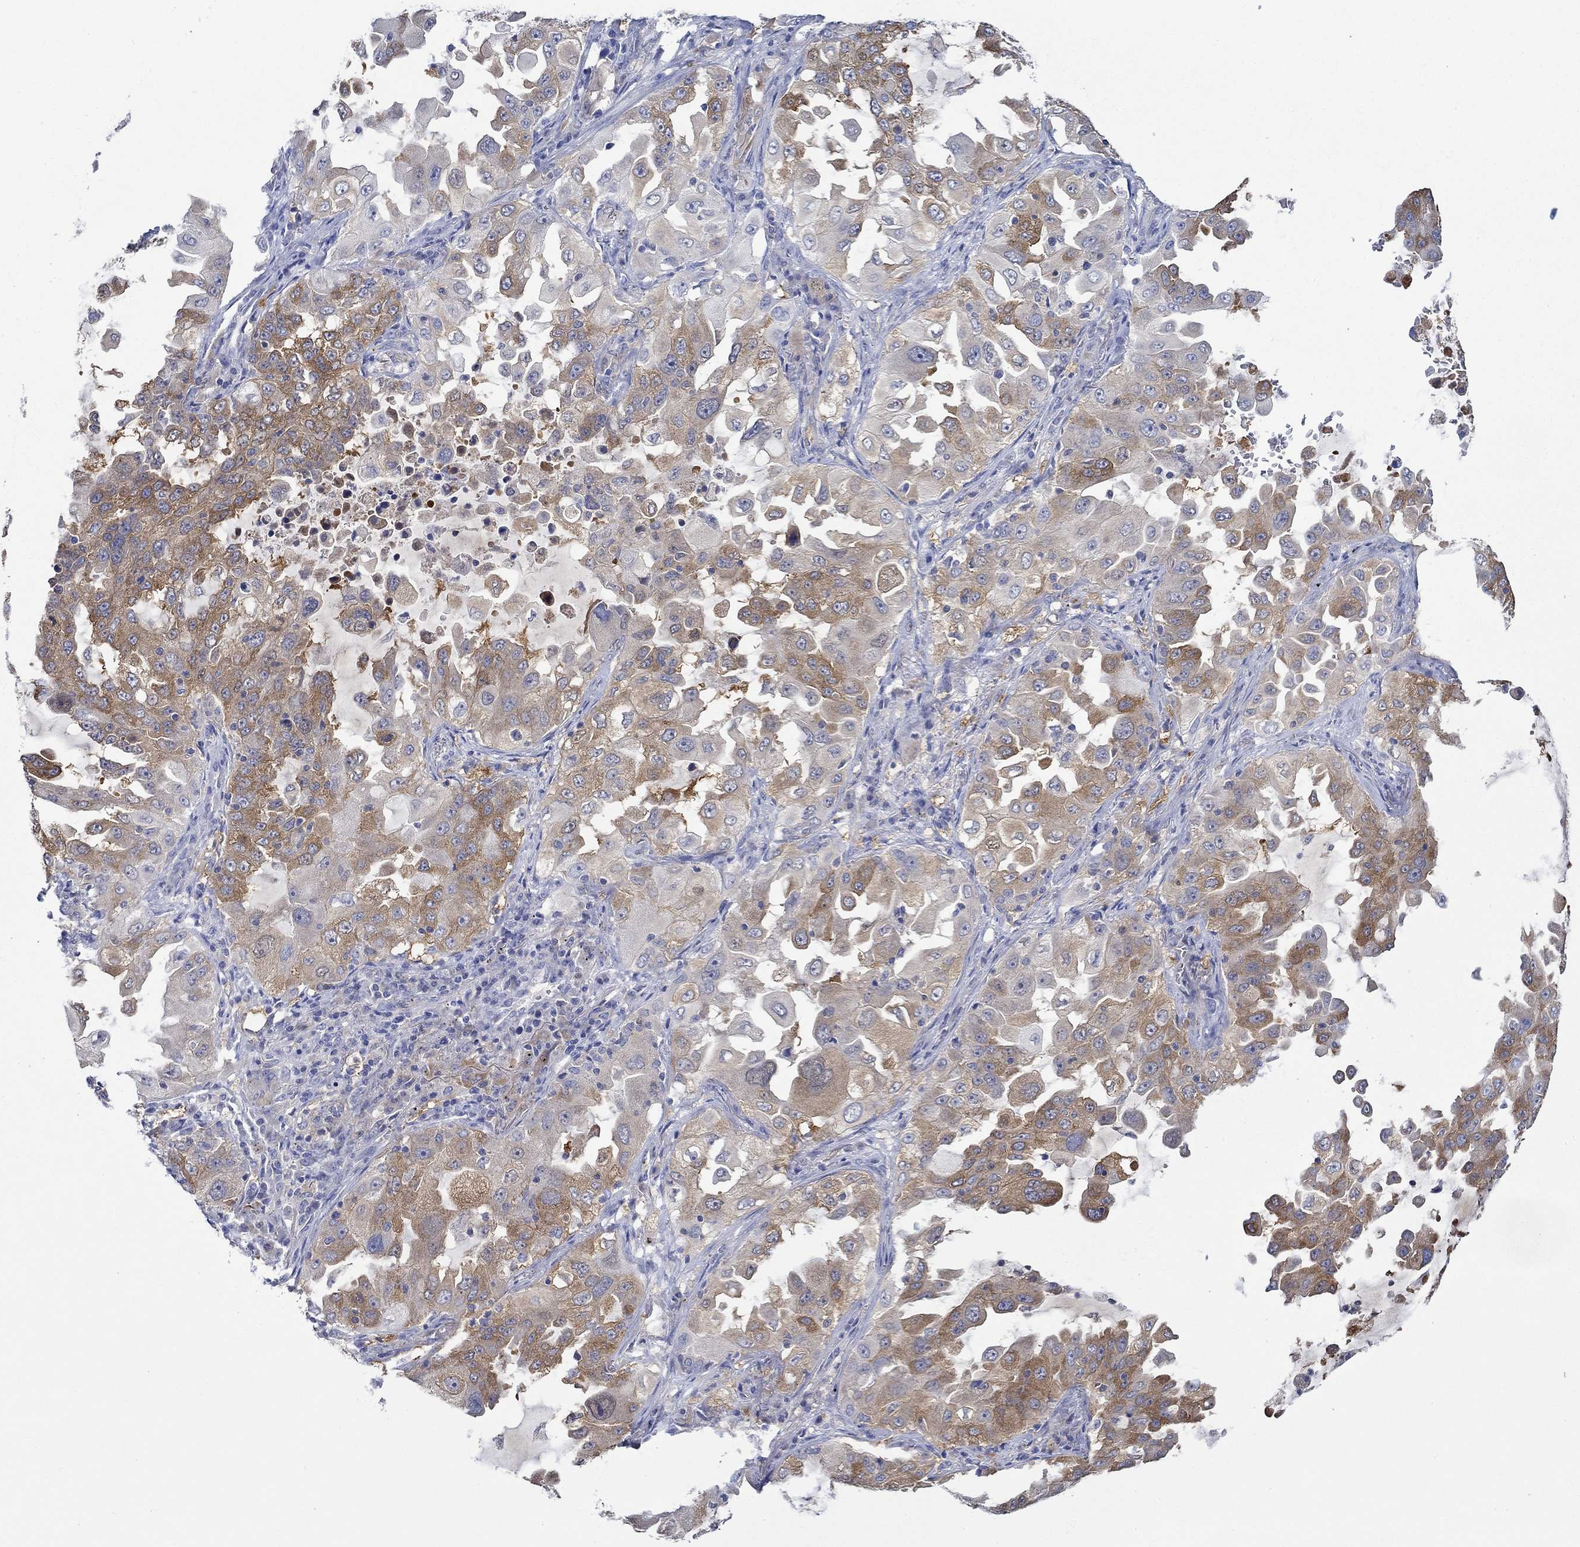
{"staining": {"intensity": "moderate", "quantity": "25%-75%", "location": "cytoplasmic/membranous"}, "tissue": "lung cancer", "cell_type": "Tumor cells", "image_type": "cancer", "snomed": [{"axis": "morphology", "description": "Adenocarcinoma, NOS"}, {"axis": "topography", "description": "Lung"}], "caption": "The immunohistochemical stain shows moderate cytoplasmic/membranous positivity in tumor cells of lung cancer (adenocarcinoma) tissue.", "gene": "SLC27A3", "patient": {"sex": "female", "age": 61}}